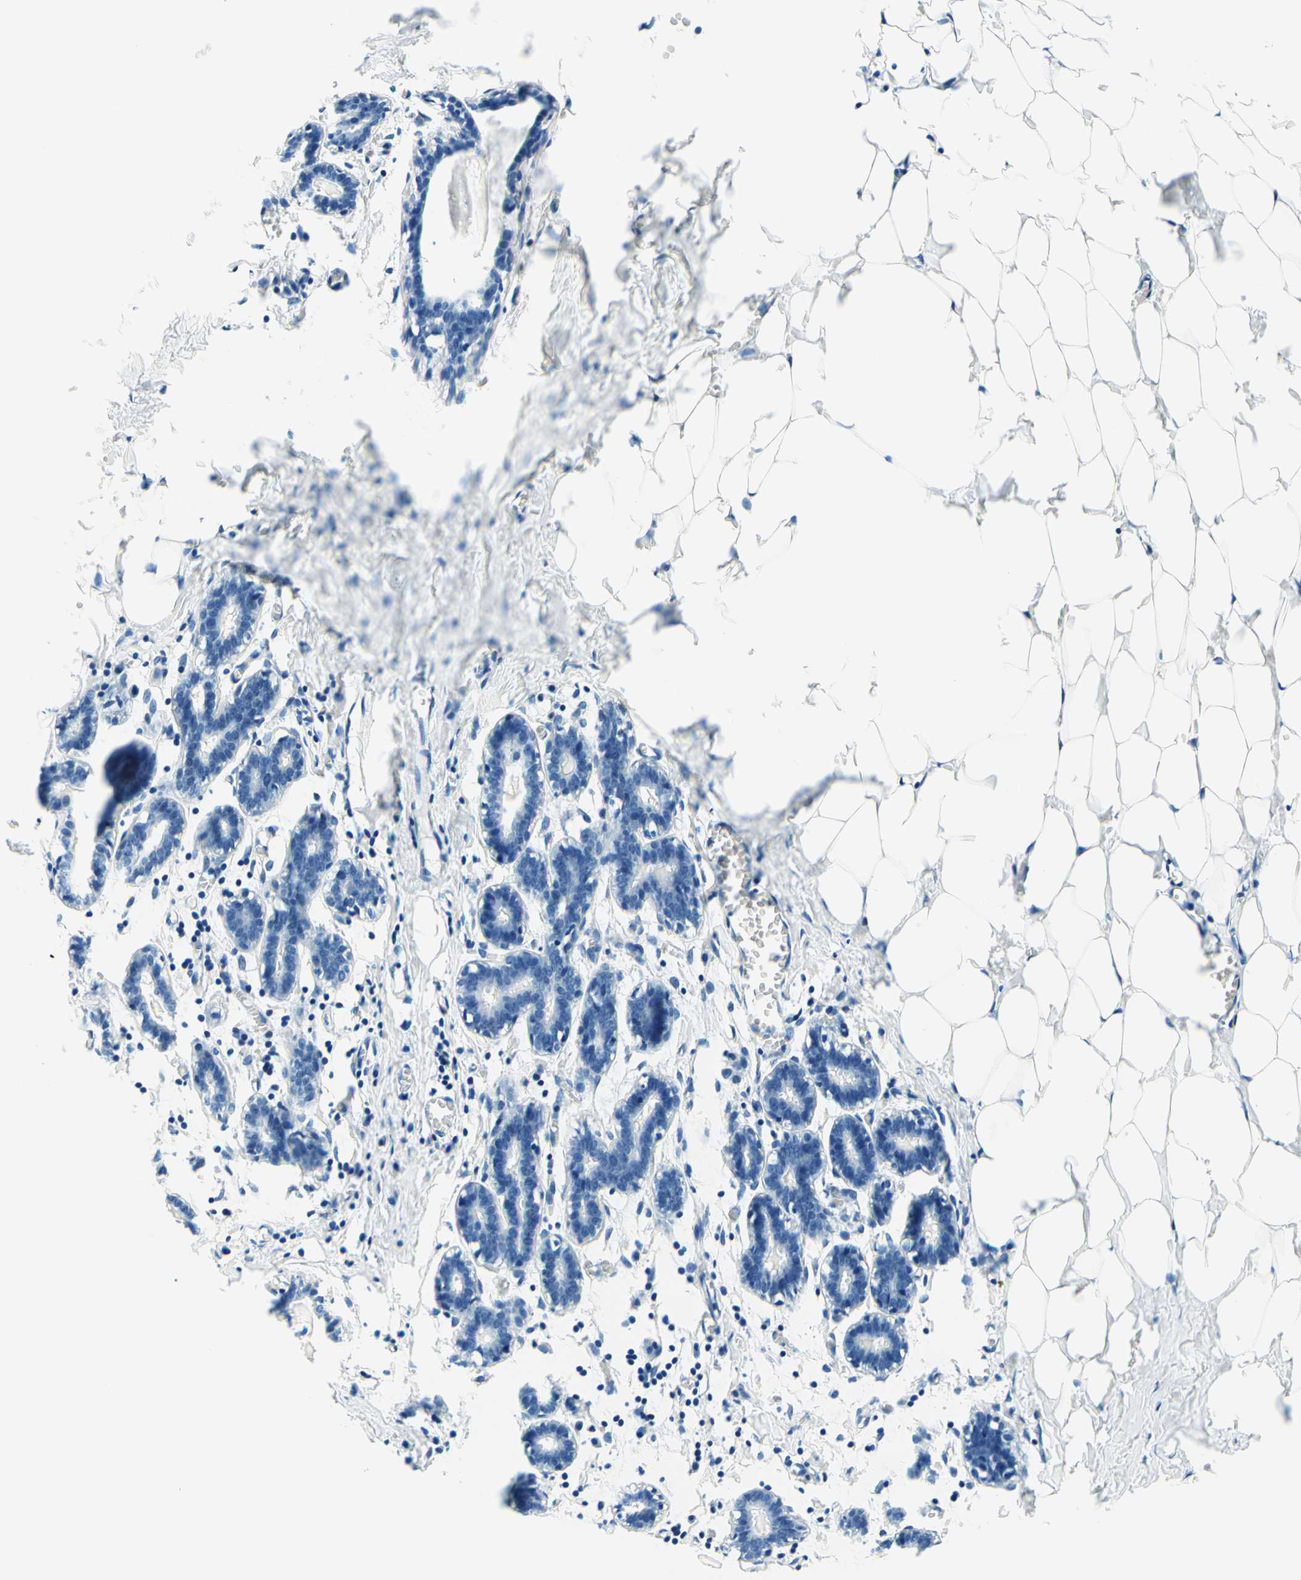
{"staining": {"intensity": "negative", "quantity": "none", "location": "none"}, "tissue": "breast", "cell_type": "Adipocytes", "image_type": "normal", "snomed": [{"axis": "morphology", "description": "Normal tissue, NOS"}, {"axis": "topography", "description": "Breast"}], "caption": "IHC of benign breast demonstrates no expression in adipocytes.", "gene": "PASD1", "patient": {"sex": "female", "age": 27}}